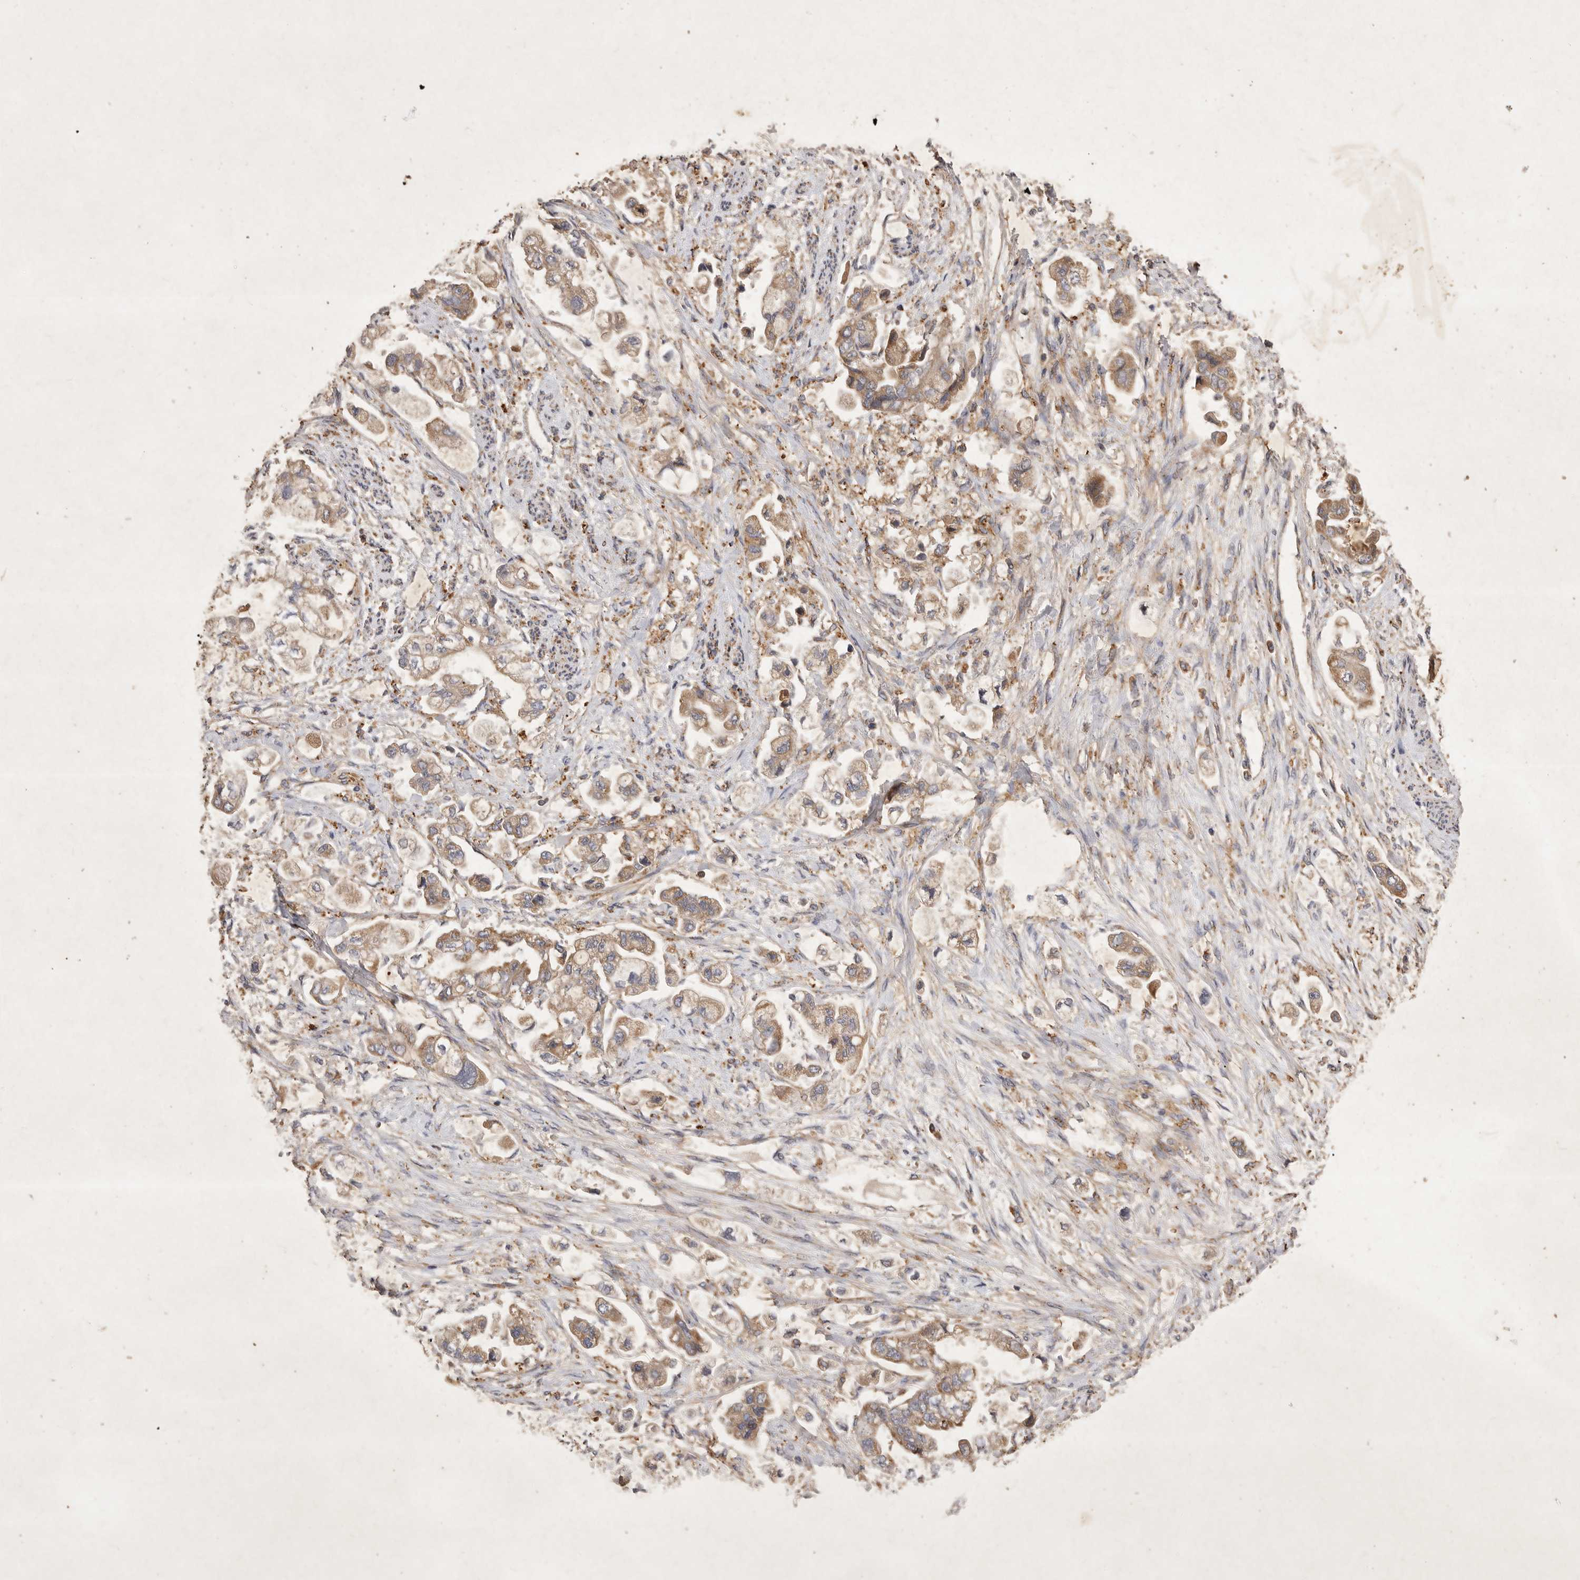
{"staining": {"intensity": "moderate", "quantity": ">75%", "location": "cytoplasmic/membranous"}, "tissue": "stomach cancer", "cell_type": "Tumor cells", "image_type": "cancer", "snomed": [{"axis": "morphology", "description": "Adenocarcinoma, NOS"}, {"axis": "topography", "description": "Stomach"}], "caption": "An immunohistochemistry photomicrograph of tumor tissue is shown. Protein staining in brown shows moderate cytoplasmic/membranous positivity in stomach adenocarcinoma within tumor cells. The protein of interest is stained brown, and the nuclei are stained in blue (DAB (3,3'-diaminobenzidine) IHC with brightfield microscopy, high magnification).", "gene": "MRPL41", "patient": {"sex": "male", "age": 62}}